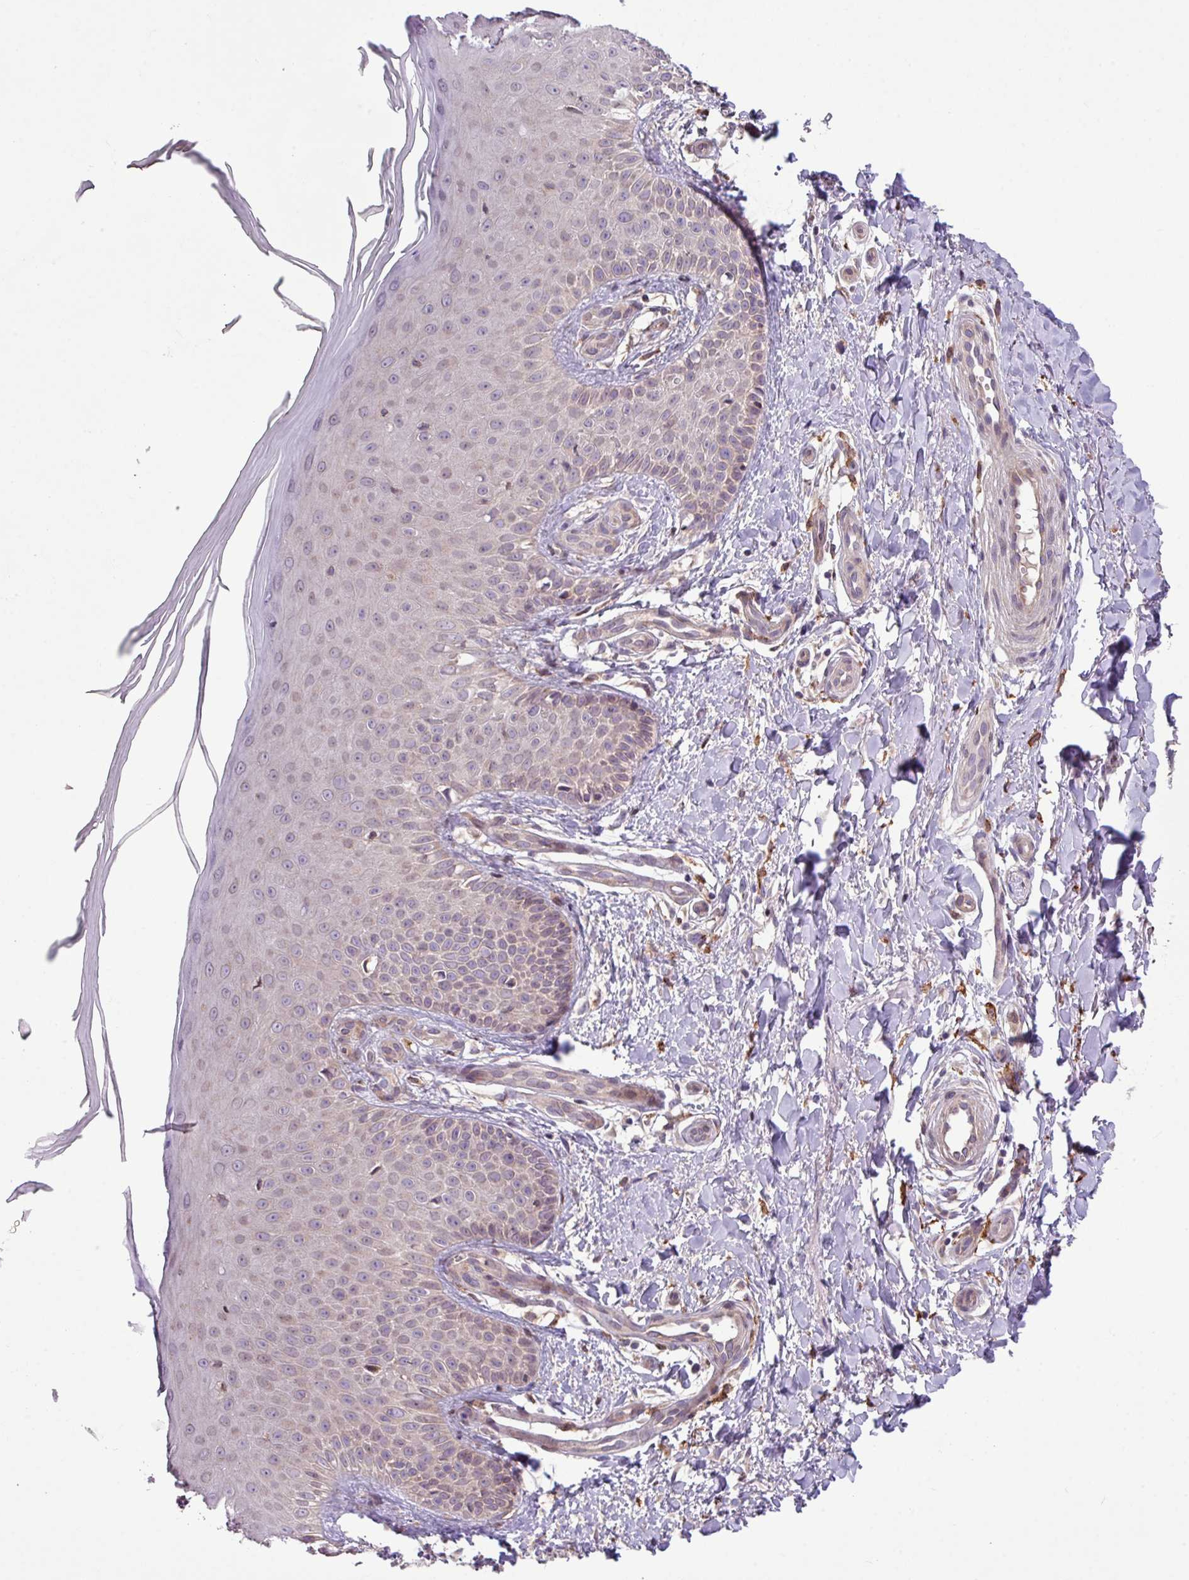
{"staining": {"intensity": "moderate", "quantity": "25%-75%", "location": "cytoplasmic/membranous"}, "tissue": "skin", "cell_type": "Fibroblasts", "image_type": "normal", "snomed": [{"axis": "morphology", "description": "Normal tissue, NOS"}, {"axis": "topography", "description": "Skin"}], "caption": "DAB (3,3'-diaminobenzidine) immunohistochemical staining of benign human skin reveals moderate cytoplasmic/membranous protein expression in approximately 25%-75% of fibroblasts. (DAB (3,3'-diaminobenzidine) = brown stain, brightfield microscopy at high magnification).", "gene": "ARHGEF25", "patient": {"sex": "male", "age": 81}}